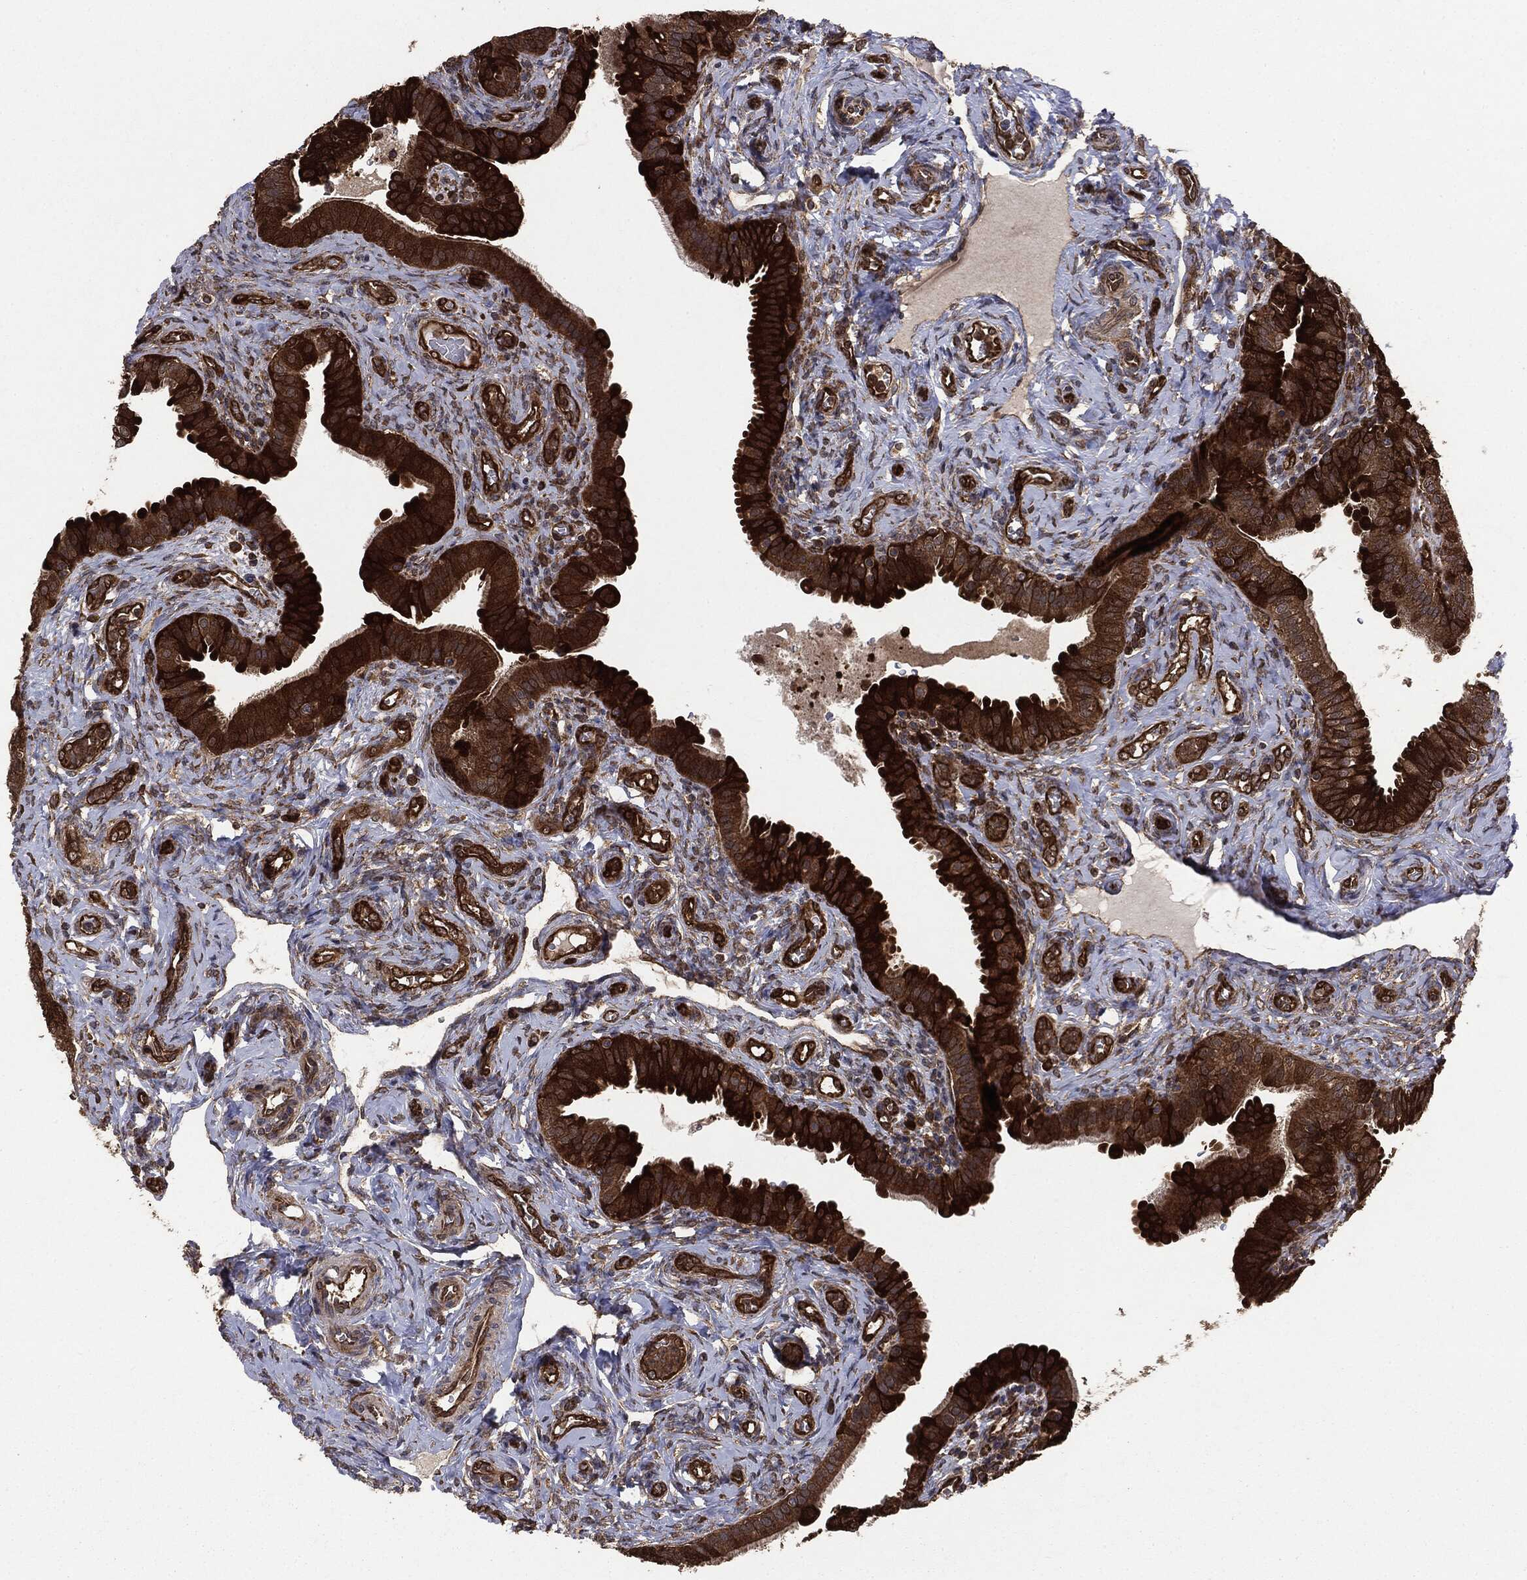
{"staining": {"intensity": "strong", "quantity": ">75%", "location": "cytoplasmic/membranous"}, "tissue": "fallopian tube", "cell_type": "Glandular cells", "image_type": "normal", "snomed": [{"axis": "morphology", "description": "Normal tissue, NOS"}, {"axis": "topography", "description": "Fallopian tube"}], "caption": "About >75% of glandular cells in unremarkable human fallopian tube show strong cytoplasmic/membranous protein positivity as visualized by brown immunohistochemical staining.", "gene": "NME1", "patient": {"sex": "female", "age": 41}}